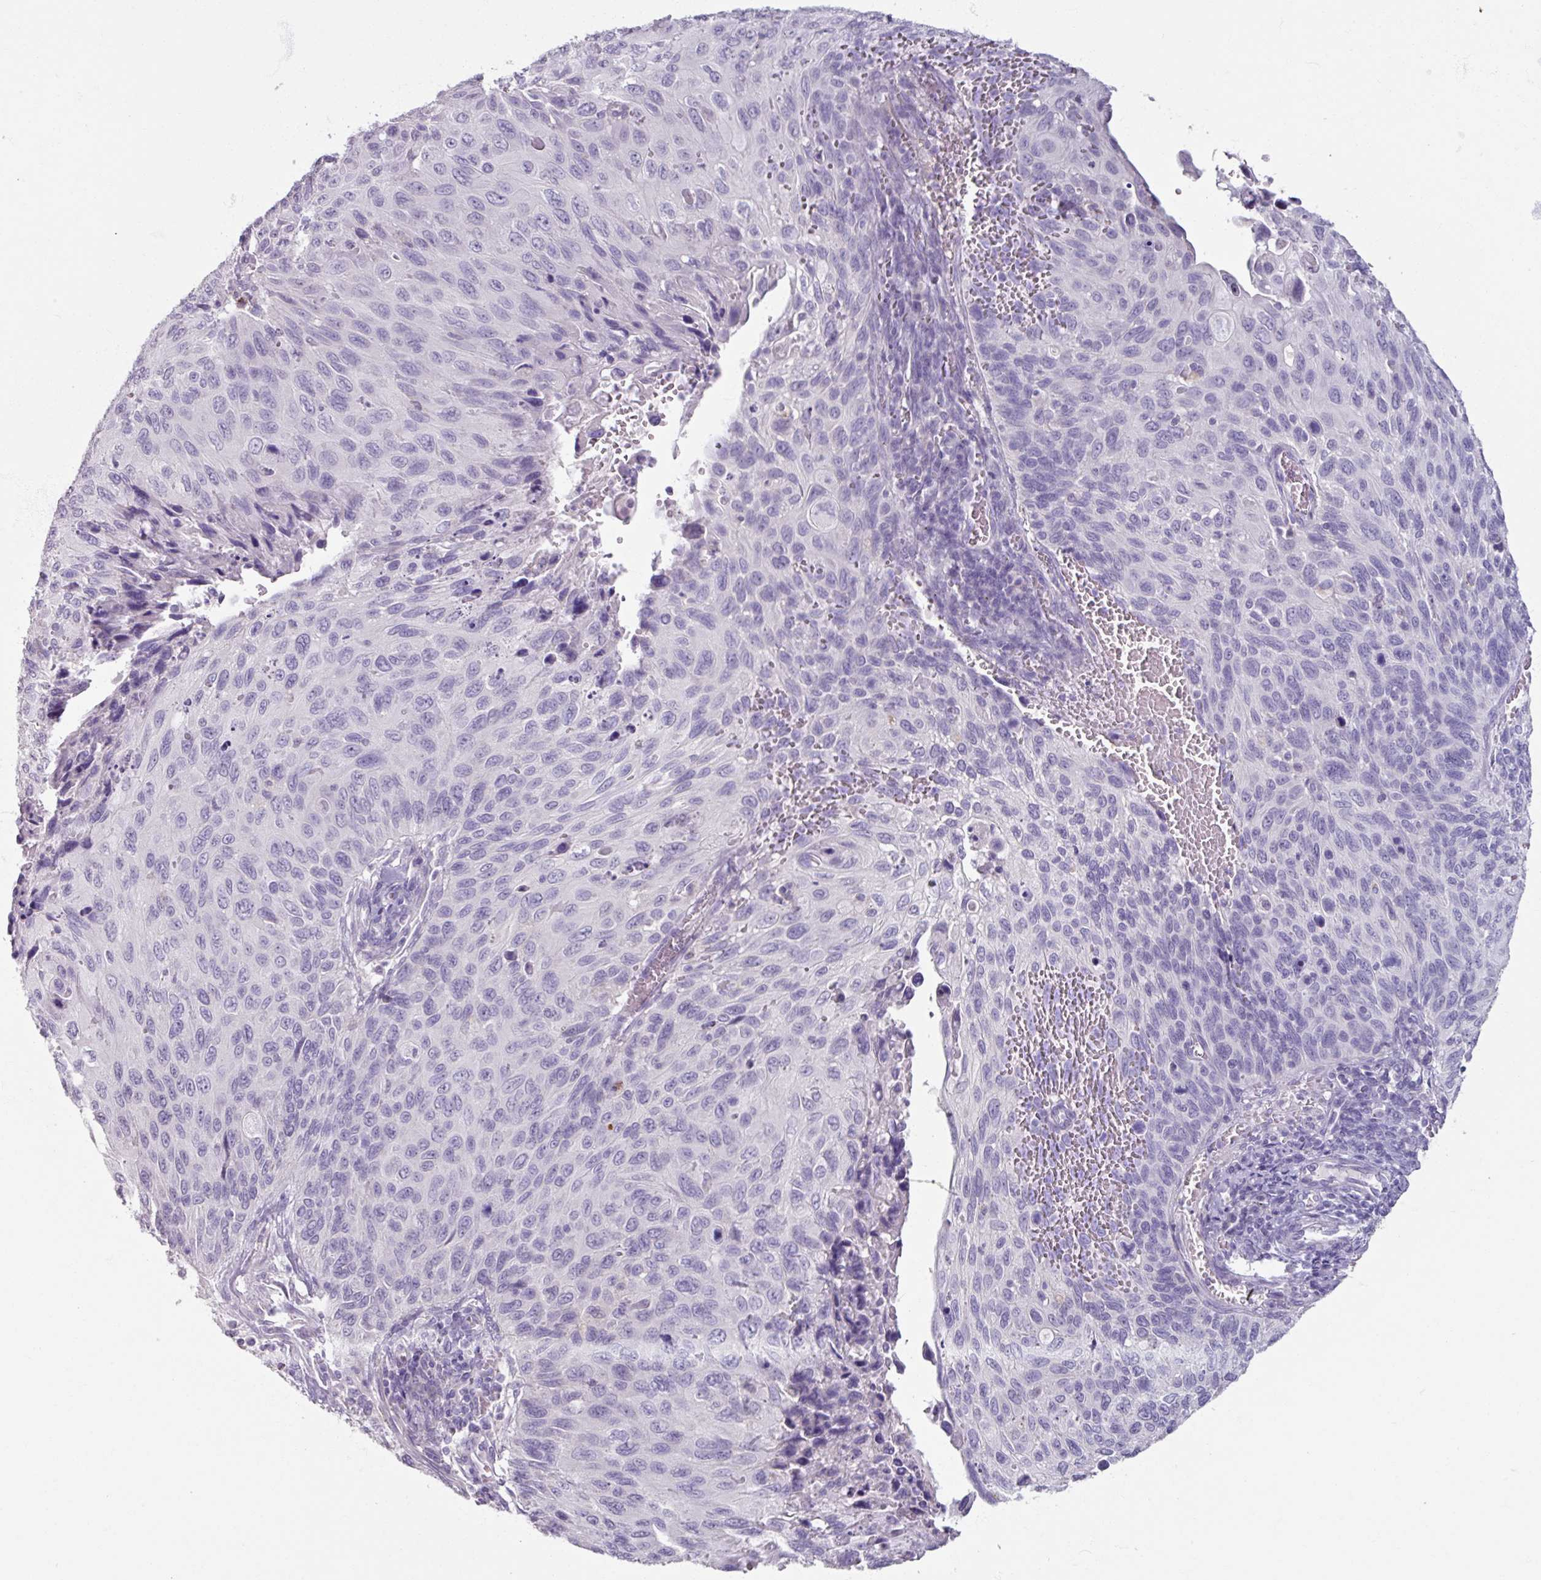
{"staining": {"intensity": "negative", "quantity": "none", "location": "none"}, "tissue": "cervical cancer", "cell_type": "Tumor cells", "image_type": "cancer", "snomed": [{"axis": "morphology", "description": "Squamous cell carcinoma, NOS"}, {"axis": "topography", "description": "Cervix"}], "caption": "This micrograph is of cervical squamous cell carcinoma stained with immunohistochemistry (IHC) to label a protein in brown with the nuclei are counter-stained blue. There is no staining in tumor cells. (DAB immunohistochemistry (IHC) visualized using brightfield microscopy, high magnification).", "gene": "SLC27A5", "patient": {"sex": "female", "age": 70}}